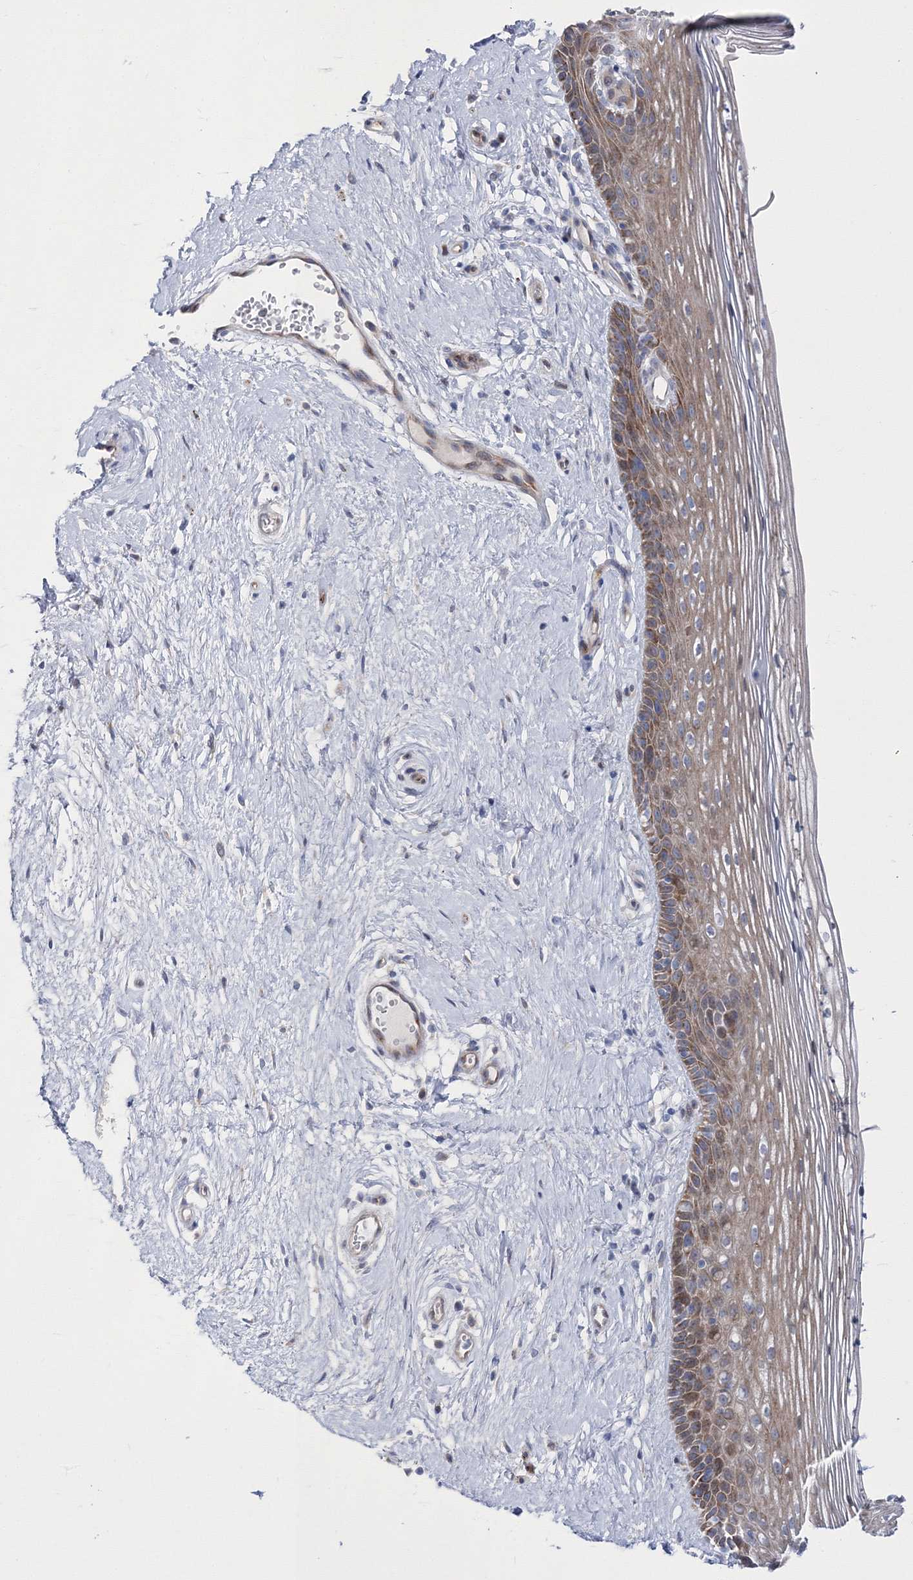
{"staining": {"intensity": "moderate", "quantity": "25%-75%", "location": "cytoplasmic/membranous"}, "tissue": "vagina", "cell_type": "Squamous epithelial cells", "image_type": "normal", "snomed": [{"axis": "morphology", "description": "Normal tissue, NOS"}, {"axis": "topography", "description": "Vagina"}], "caption": "Immunohistochemical staining of unremarkable human vagina exhibits moderate cytoplasmic/membranous protein staining in approximately 25%-75% of squamous epithelial cells.", "gene": "ARHGAP32", "patient": {"sex": "female", "age": 46}}